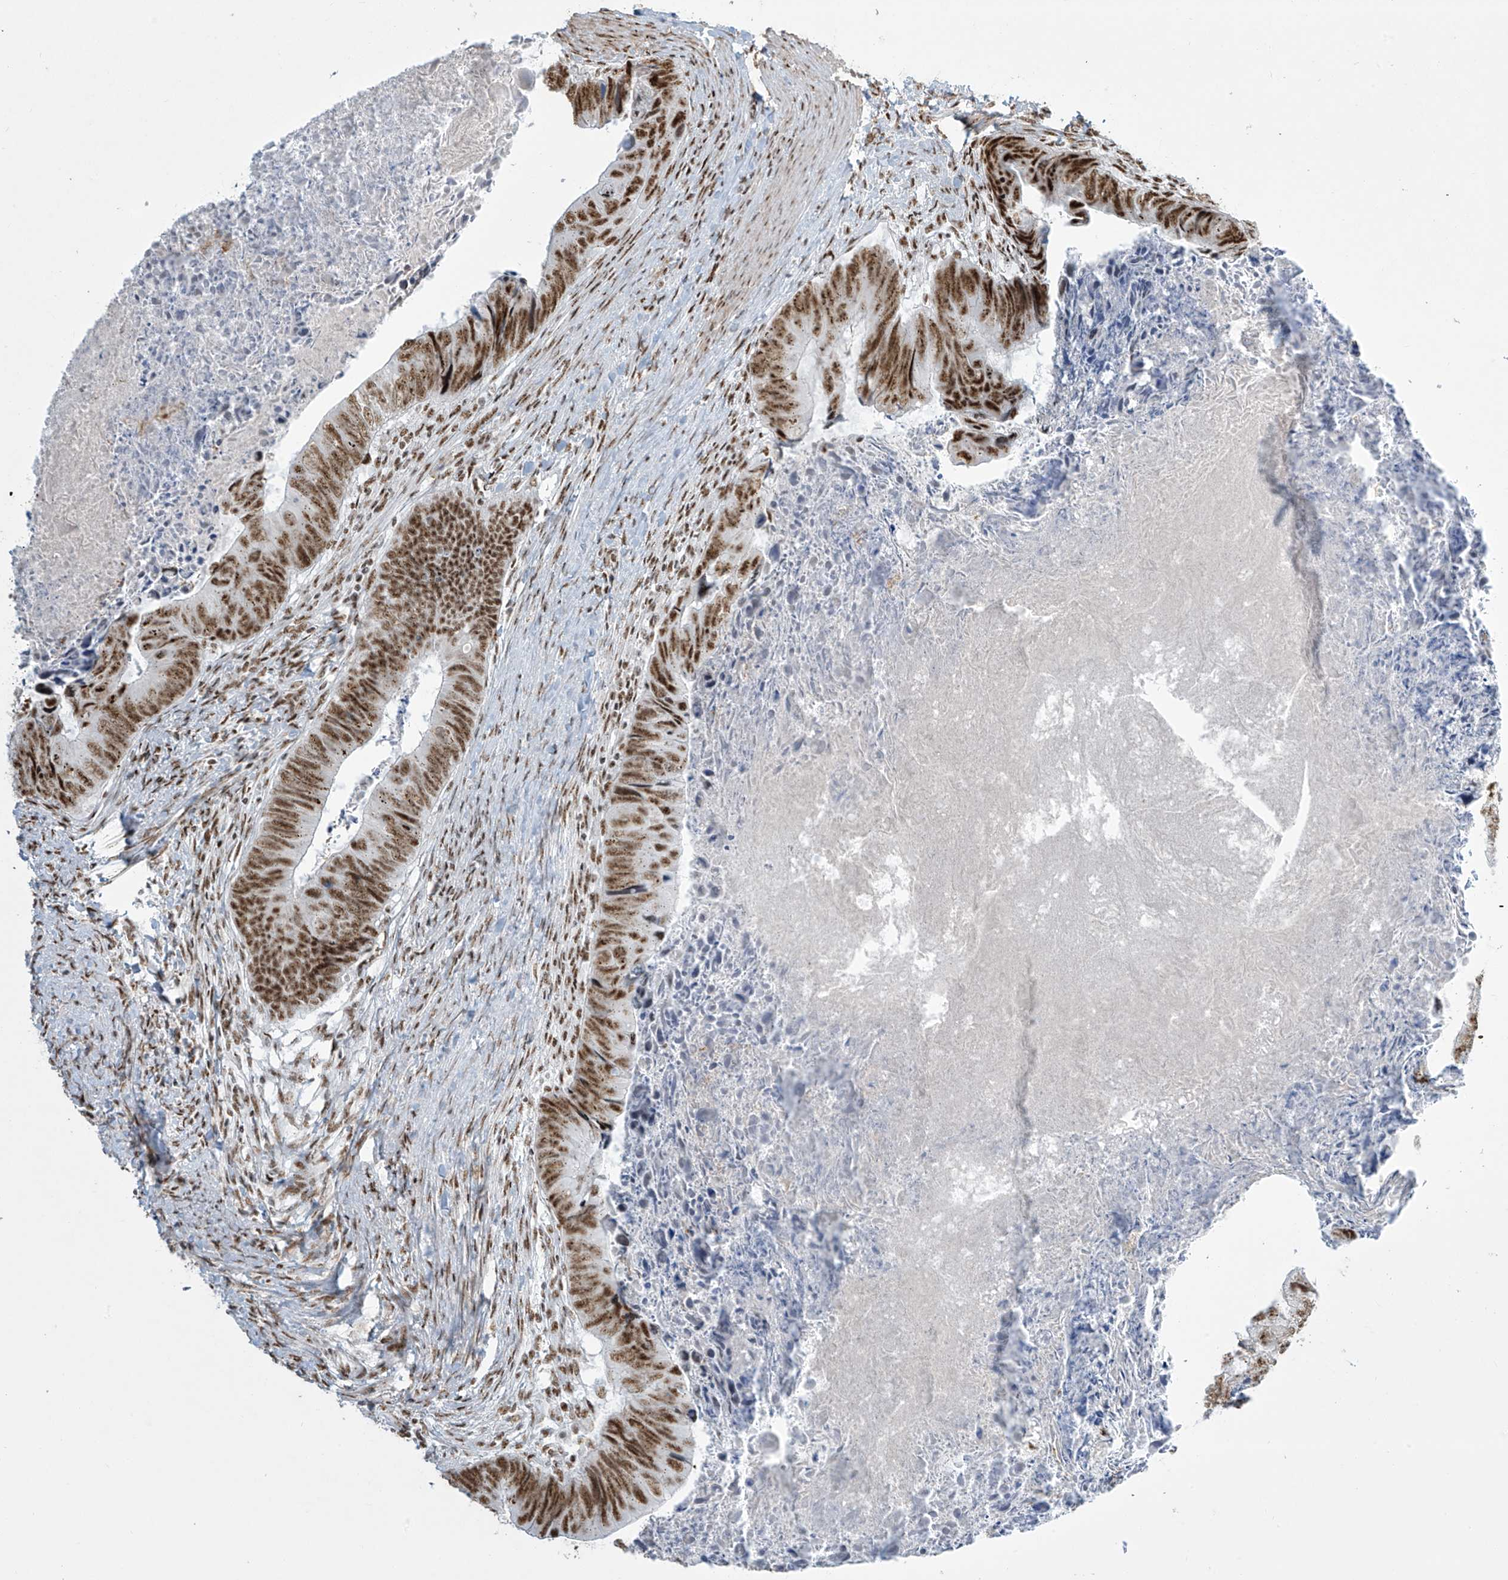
{"staining": {"intensity": "moderate", "quantity": ">75%", "location": "nuclear"}, "tissue": "colorectal cancer", "cell_type": "Tumor cells", "image_type": "cancer", "snomed": [{"axis": "morphology", "description": "Adenocarcinoma, NOS"}, {"axis": "topography", "description": "Colon"}], "caption": "Tumor cells exhibit medium levels of moderate nuclear expression in about >75% of cells in colorectal cancer.", "gene": "MS4A6A", "patient": {"sex": "female", "age": 67}}